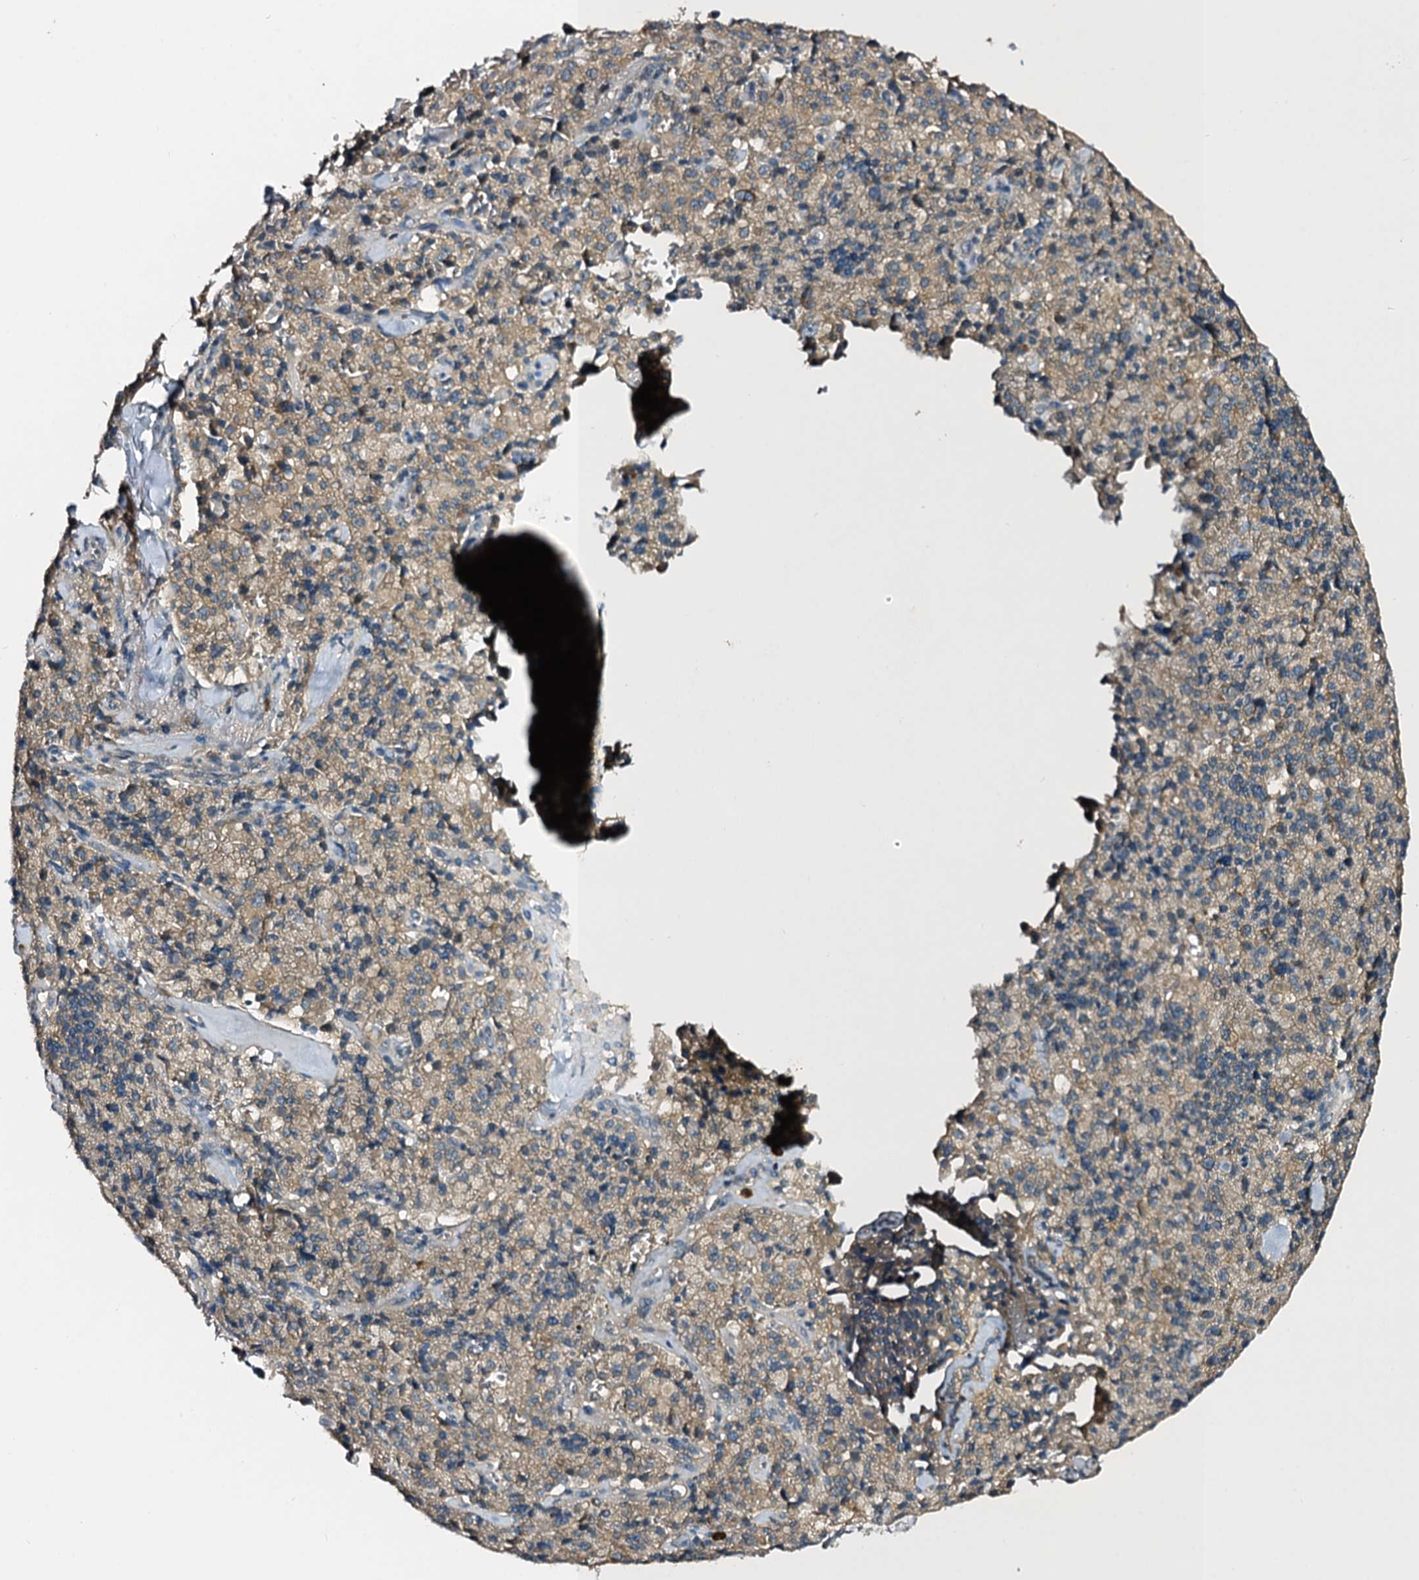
{"staining": {"intensity": "weak", "quantity": "25%-75%", "location": "cytoplasmic/membranous"}, "tissue": "pancreatic cancer", "cell_type": "Tumor cells", "image_type": "cancer", "snomed": [{"axis": "morphology", "description": "Adenocarcinoma, NOS"}, {"axis": "topography", "description": "Pancreas"}], "caption": "Brown immunohistochemical staining in human pancreatic cancer (adenocarcinoma) displays weak cytoplasmic/membranous staining in about 25%-75% of tumor cells.", "gene": "SLC11A2", "patient": {"sex": "male", "age": 65}}